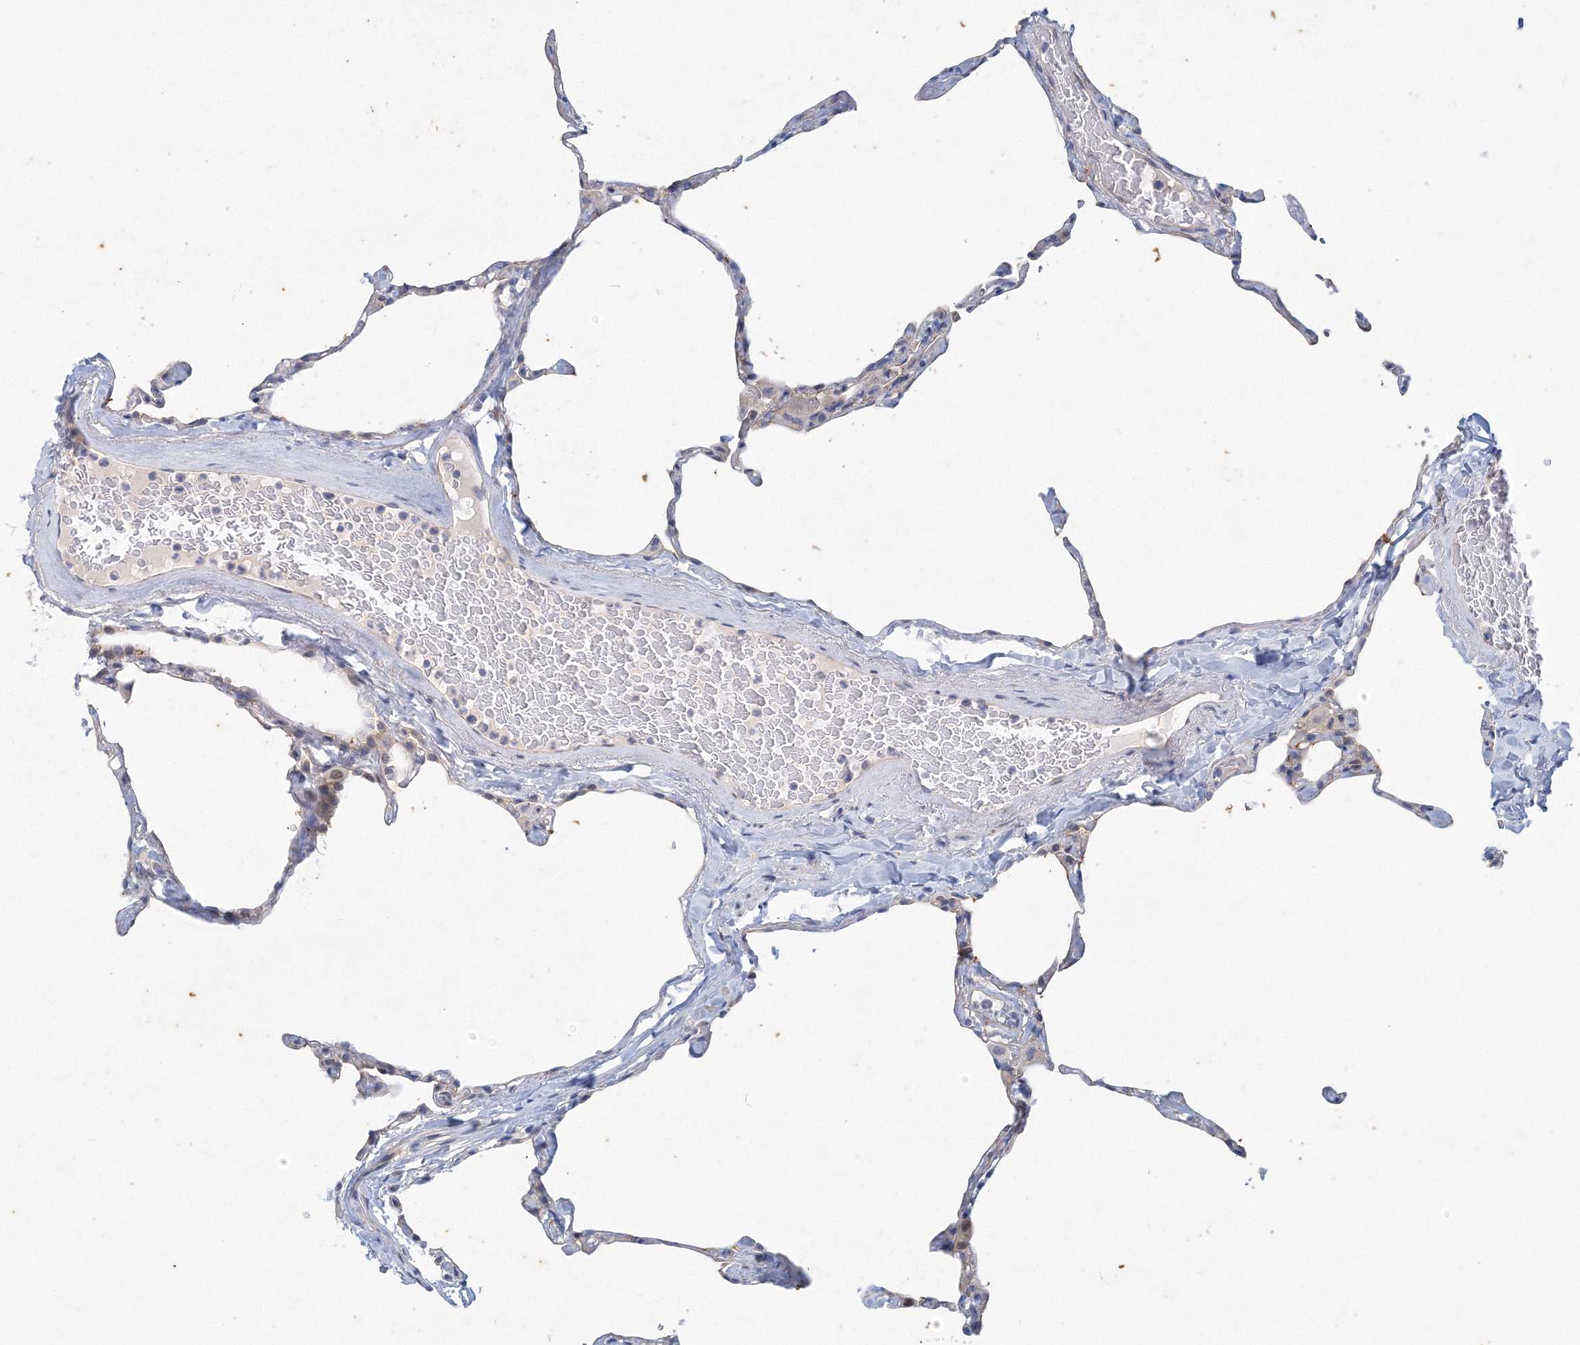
{"staining": {"intensity": "negative", "quantity": "none", "location": "none"}, "tissue": "lung", "cell_type": "Alveolar cells", "image_type": "normal", "snomed": [{"axis": "morphology", "description": "Normal tissue, NOS"}, {"axis": "topography", "description": "Lung"}], "caption": "DAB (3,3'-diaminobenzidine) immunohistochemical staining of unremarkable human lung exhibits no significant expression in alveolar cells.", "gene": "TANC1", "patient": {"sex": "male", "age": 65}}